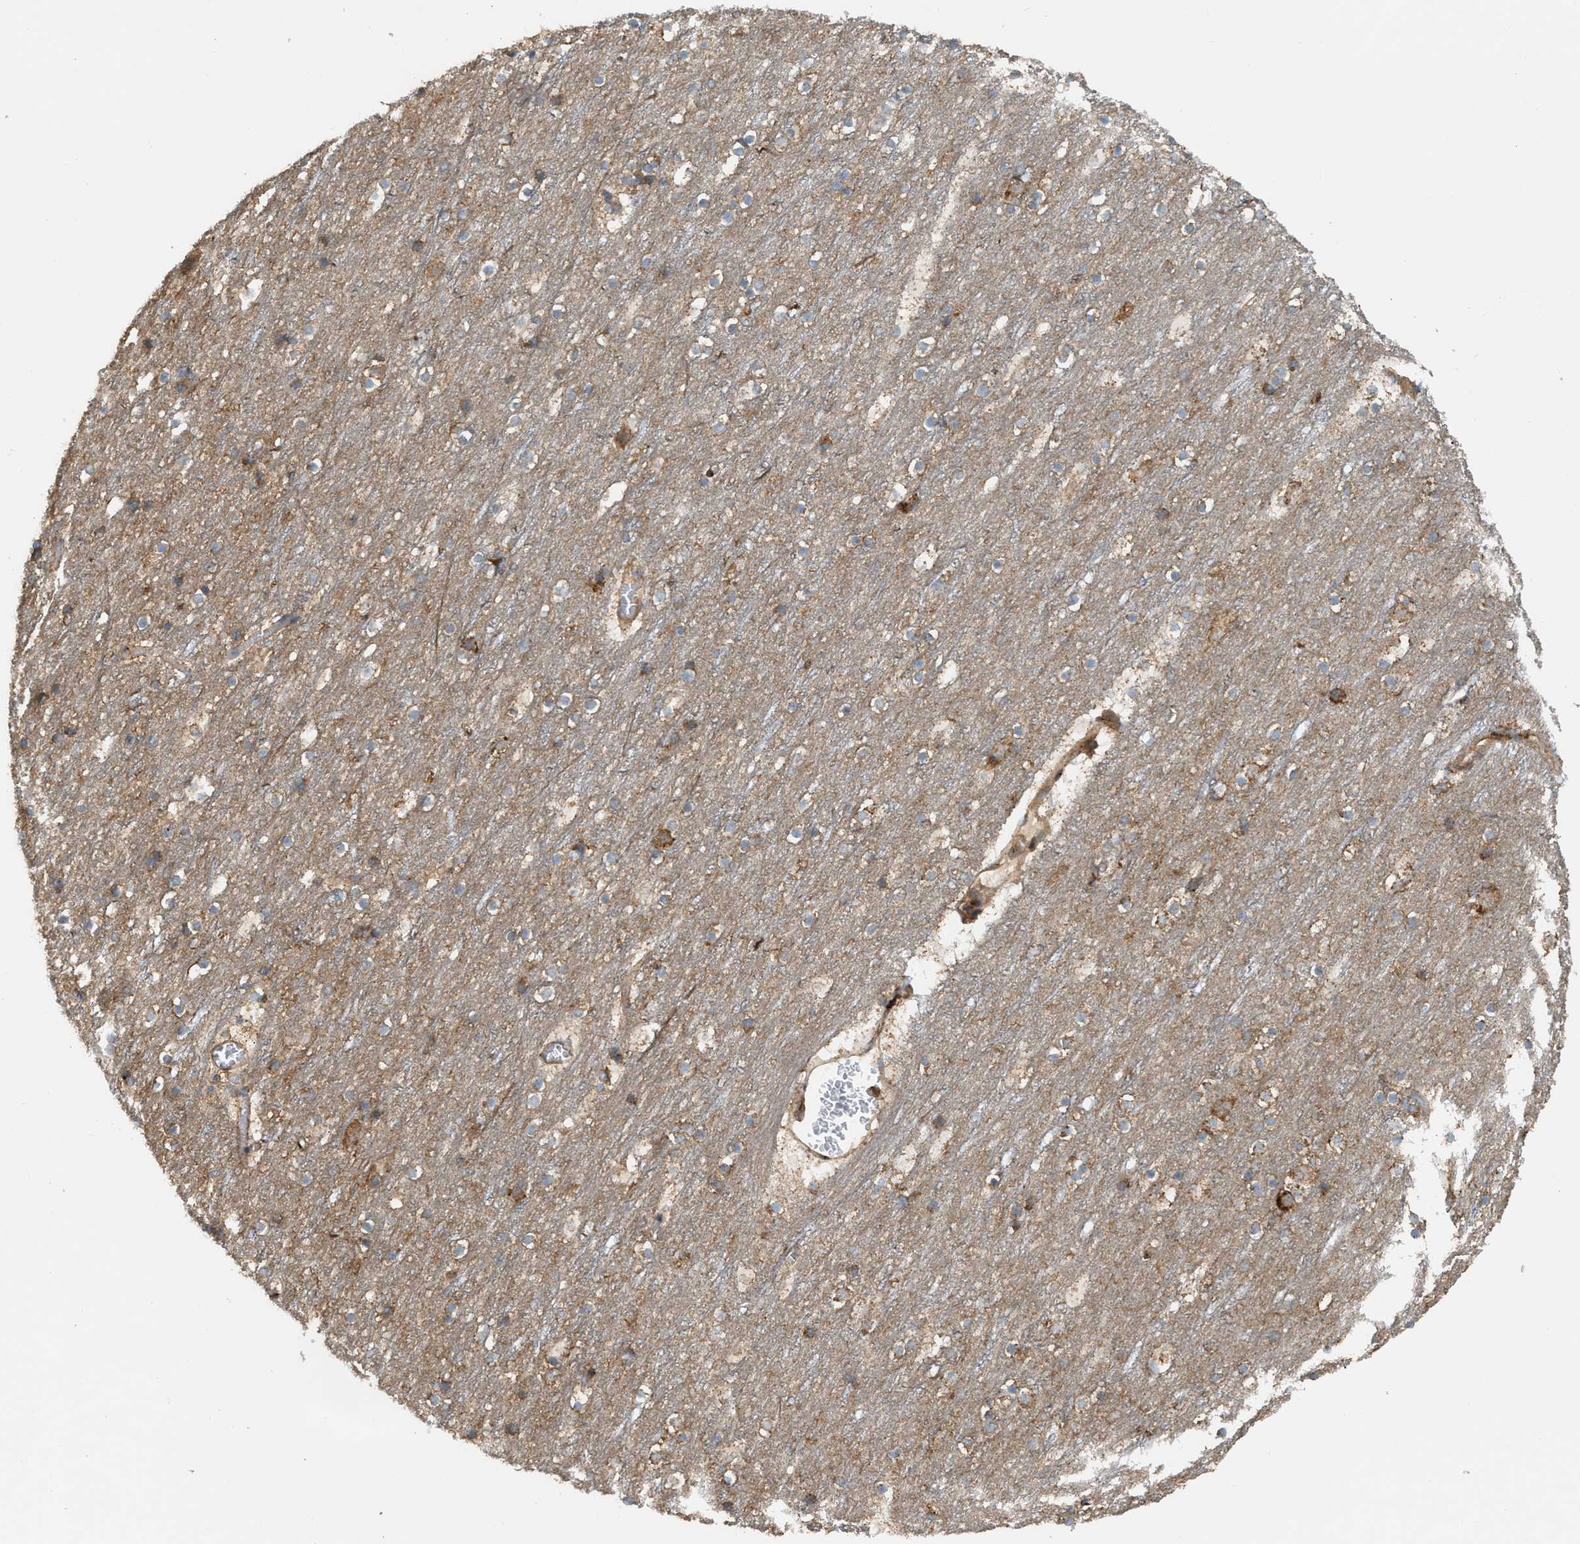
{"staining": {"intensity": "moderate", "quantity": ">75%", "location": "cytoplasmic/membranous"}, "tissue": "cerebral cortex", "cell_type": "Endothelial cells", "image_type": "normal", "snomed": [{"axis": "morphology", "description": "Normal tissue, NOS"}, {"axis": "topography", "description": "Cerebral cortex"}], "caption": "DAB immunohistochemical staining of normal cerebral cortex displays moderate cytoplasmic/membranous protein expression in about >75% of endothelial cells. (DAB (3,3'-diaminobenzidine) = brown stain, brightfield microscopy at high magnification).", "gene": "BAIAP2L1", "patient": {"sex": "male", "age": 45}}